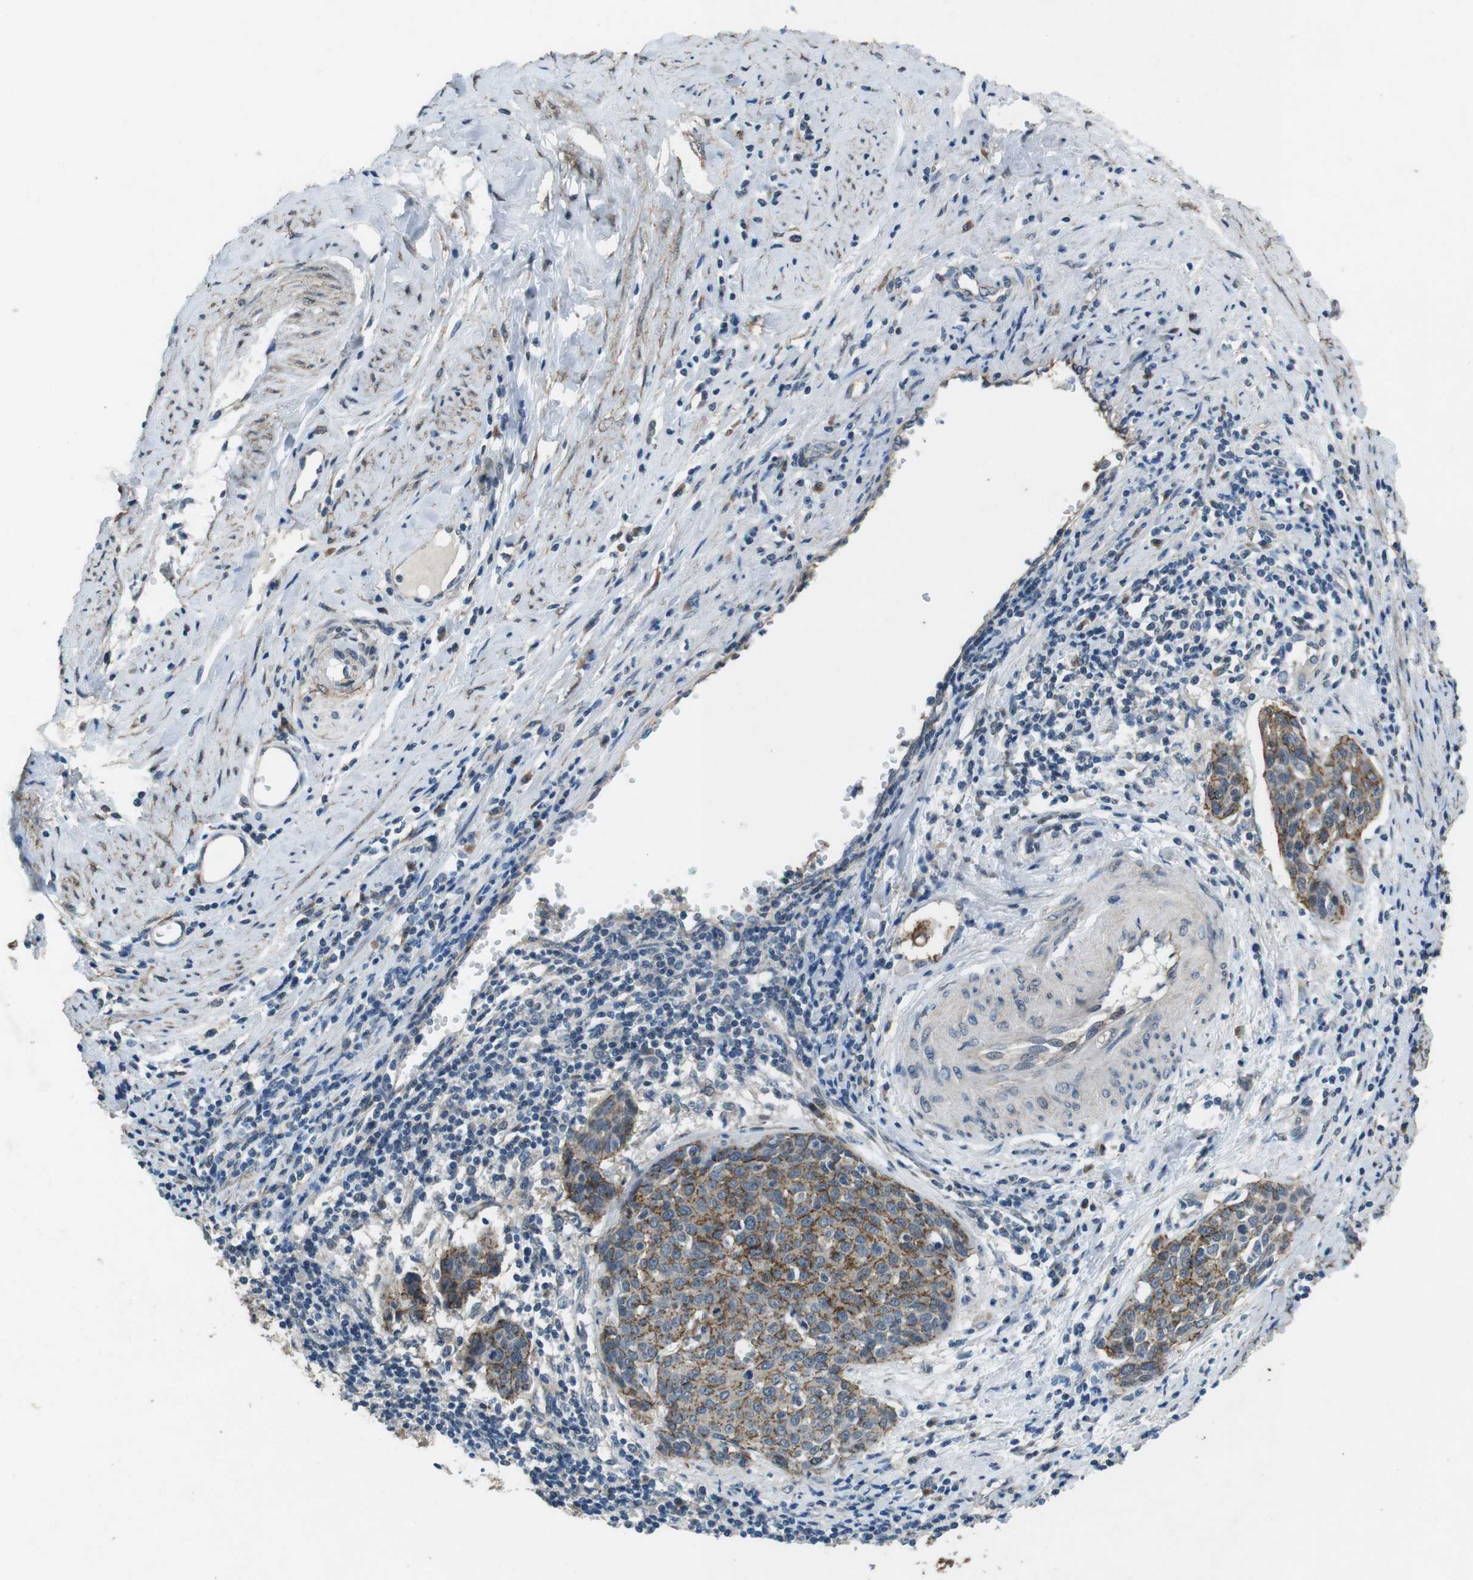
{"staining": {"intensity": "moderate", "quantity": "25%-75%", "location": "cytoplasmic/membranous"}, "tissue": "cervical cancer", "cell_type": "Tumor cells", "image_type": "cancer", "snomed": [{"axis": "morphology", "description": "Squamous cell carcinoma, NOS"}, {"axis": "topography", "description": "Cervix"}], "caption": "Immunohistochemical staining of squamous cell carcinoma (cervical) reveals medium levels of moderate cytoplasmic/membranous staining in about 25%-75% of tumor cells.", "gene": "CLDN7", "patient": {"sex": "female", "age": 38}}